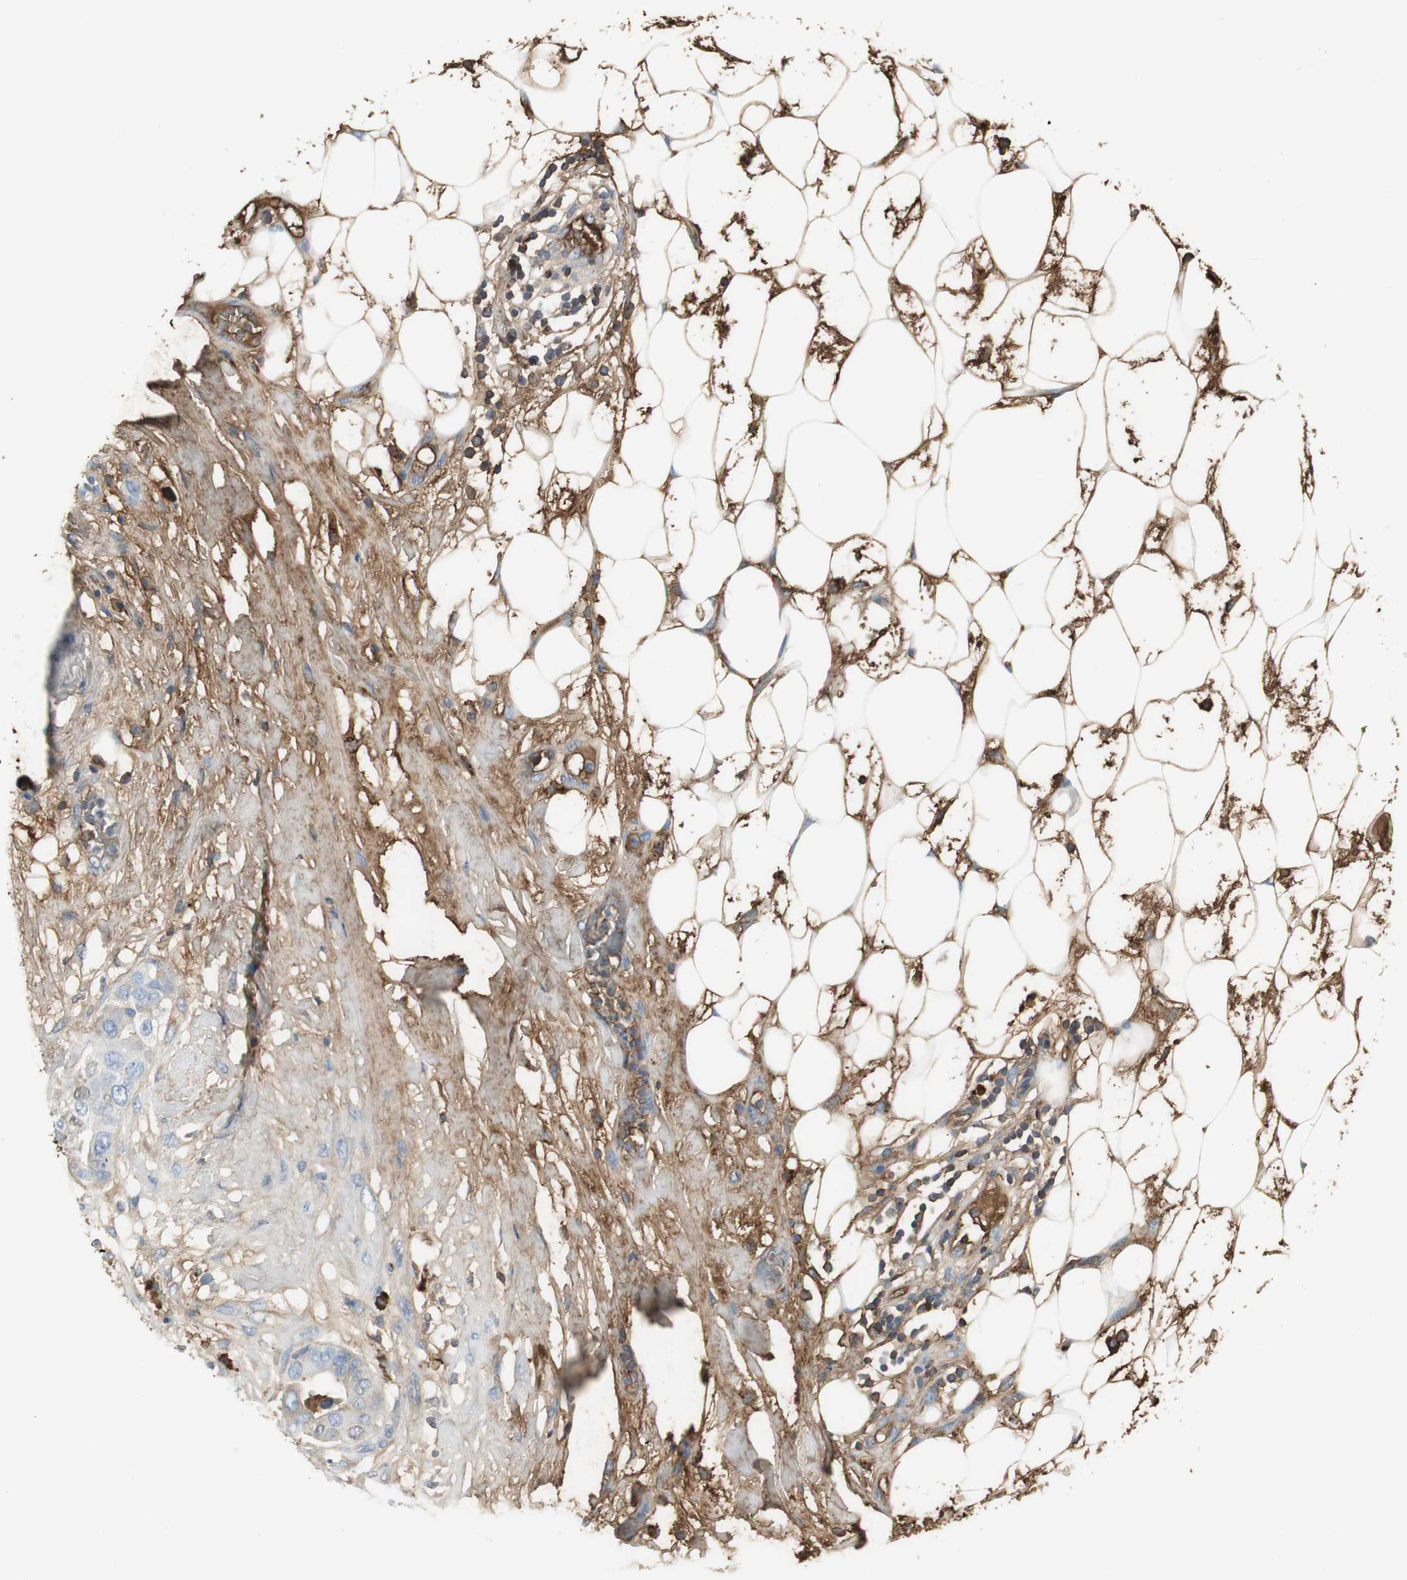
{"staining": {"intensity": "weak", "quantity": "25%-75%", "location": "cytoplasmic/membranous"}, "tissue": "breast cancer", "cell_type": "Tumor cells", "image_type": "cancer", "snomed": [{"axis": "morphology", "description": "Duct carcinoma"}, {"axis": "topography", "description": "Breast"}], "caption": "IHC of human breast cancer (invasive ductal carcinoma) exhibits low levels of weak cytoplasmic/membranous staining in approximately 25%-75% of tumor cells. (Brightfield microscopy of DAB IHC at high magnification).", "gene": "IGHA1", "patient": {"sex": "female", "age": 40}}